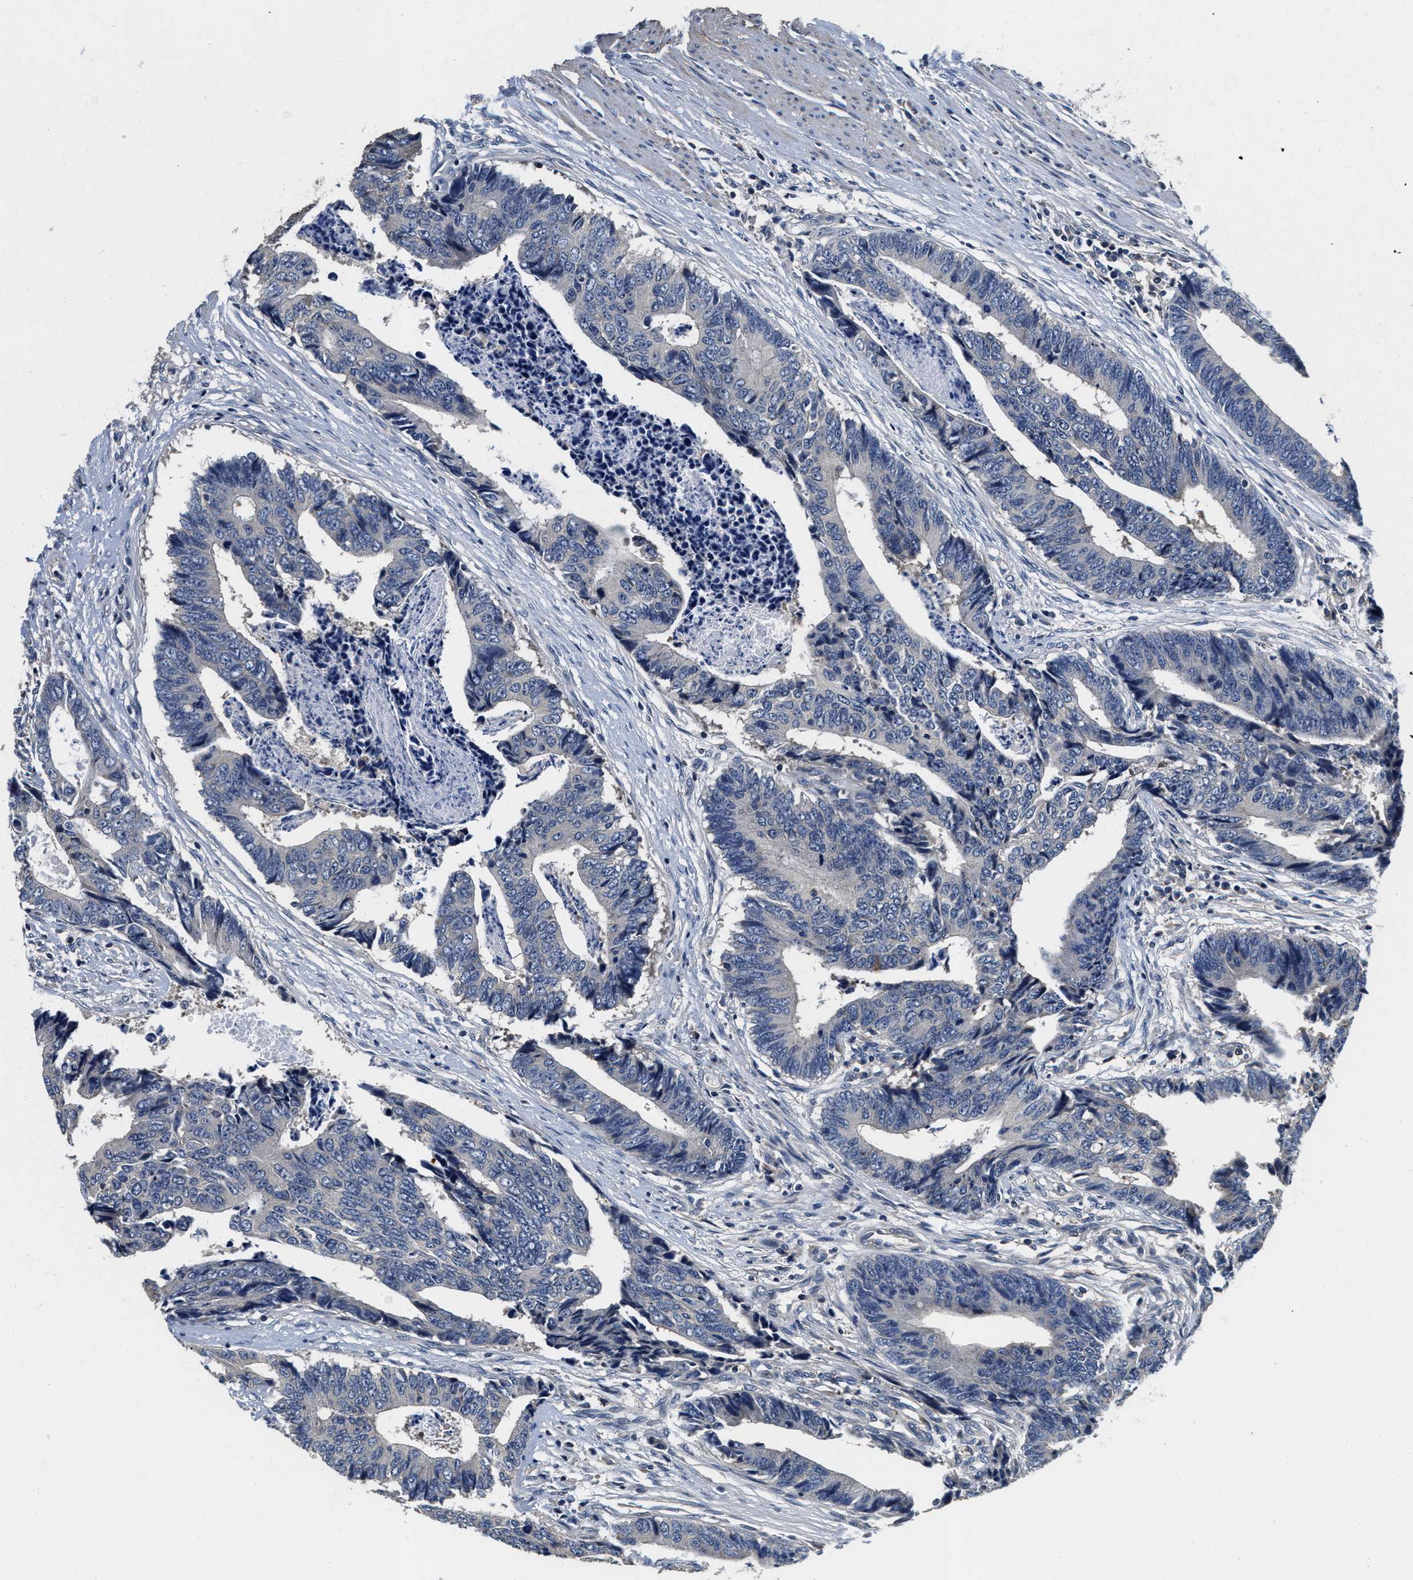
{"staining": {"intensity": "negative", "quantity": "none", "location": "none"}, "tissue": "colorectal cancer", "cell_type": "Tumor cells", "image_type": "cancer", "snomed": [{"axis": "morphology", "description": "Adenocarcinoma, NOS"}, {"axis": "topography", "description": "Rectum"}], "caption": "Colorectal cancer (adenocarcinoma) was stained to show a protein in brown. There is no significant positivity in tumor cells. Brightfield microscopy of IHC stained with DAB (3,3'-diaminobenzidine) (brown) and hematoxylin (blue), captured at high magnification.", "gene": "ANKIB1", "patient": {"sex": "male", "age": 84}}